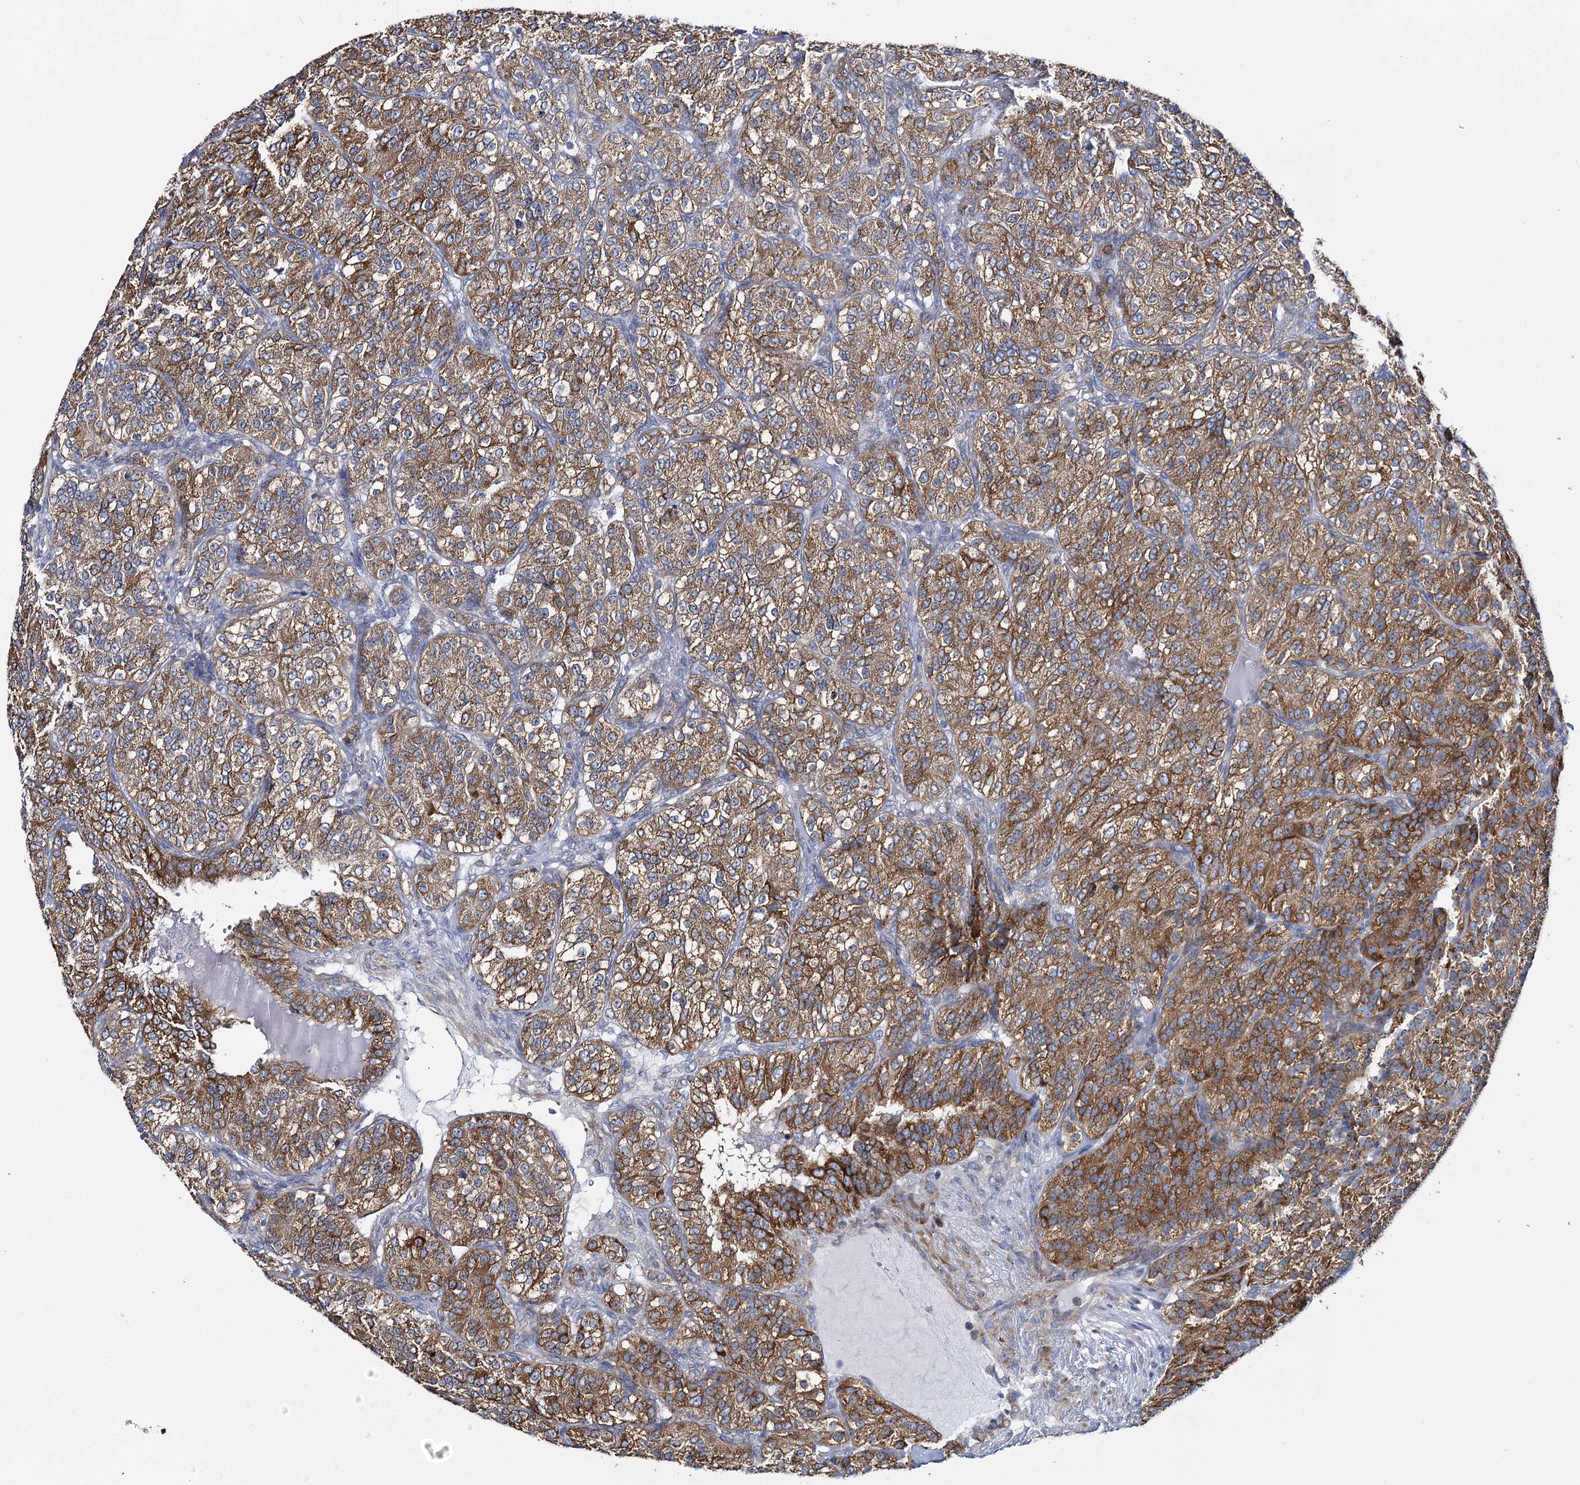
{"staining": {"intensity": "moderate", "quantity": ">75%", "location": "cytoplasmic/membranous"}, "tissue": "renal cancer", "cell_type": "Tumor cells", "image_type": "cancer", "snomed": [{"axis": "morphology", "description": "Adenocarcinoma, NOS"}, {"axis": "topography", "description": "Kidney"}], "caption": "Moderate cytoplasmic/membranous protein expression is present in about >75% of tumor cells in renal cancer (adenocarcinoma). (DAB (3,3'-diaminobenzidine) = brown stain, brightfield microscopy at high magnification).", "gene": "THUMPD3", "patient": {"sex": "female", "age": 63}}